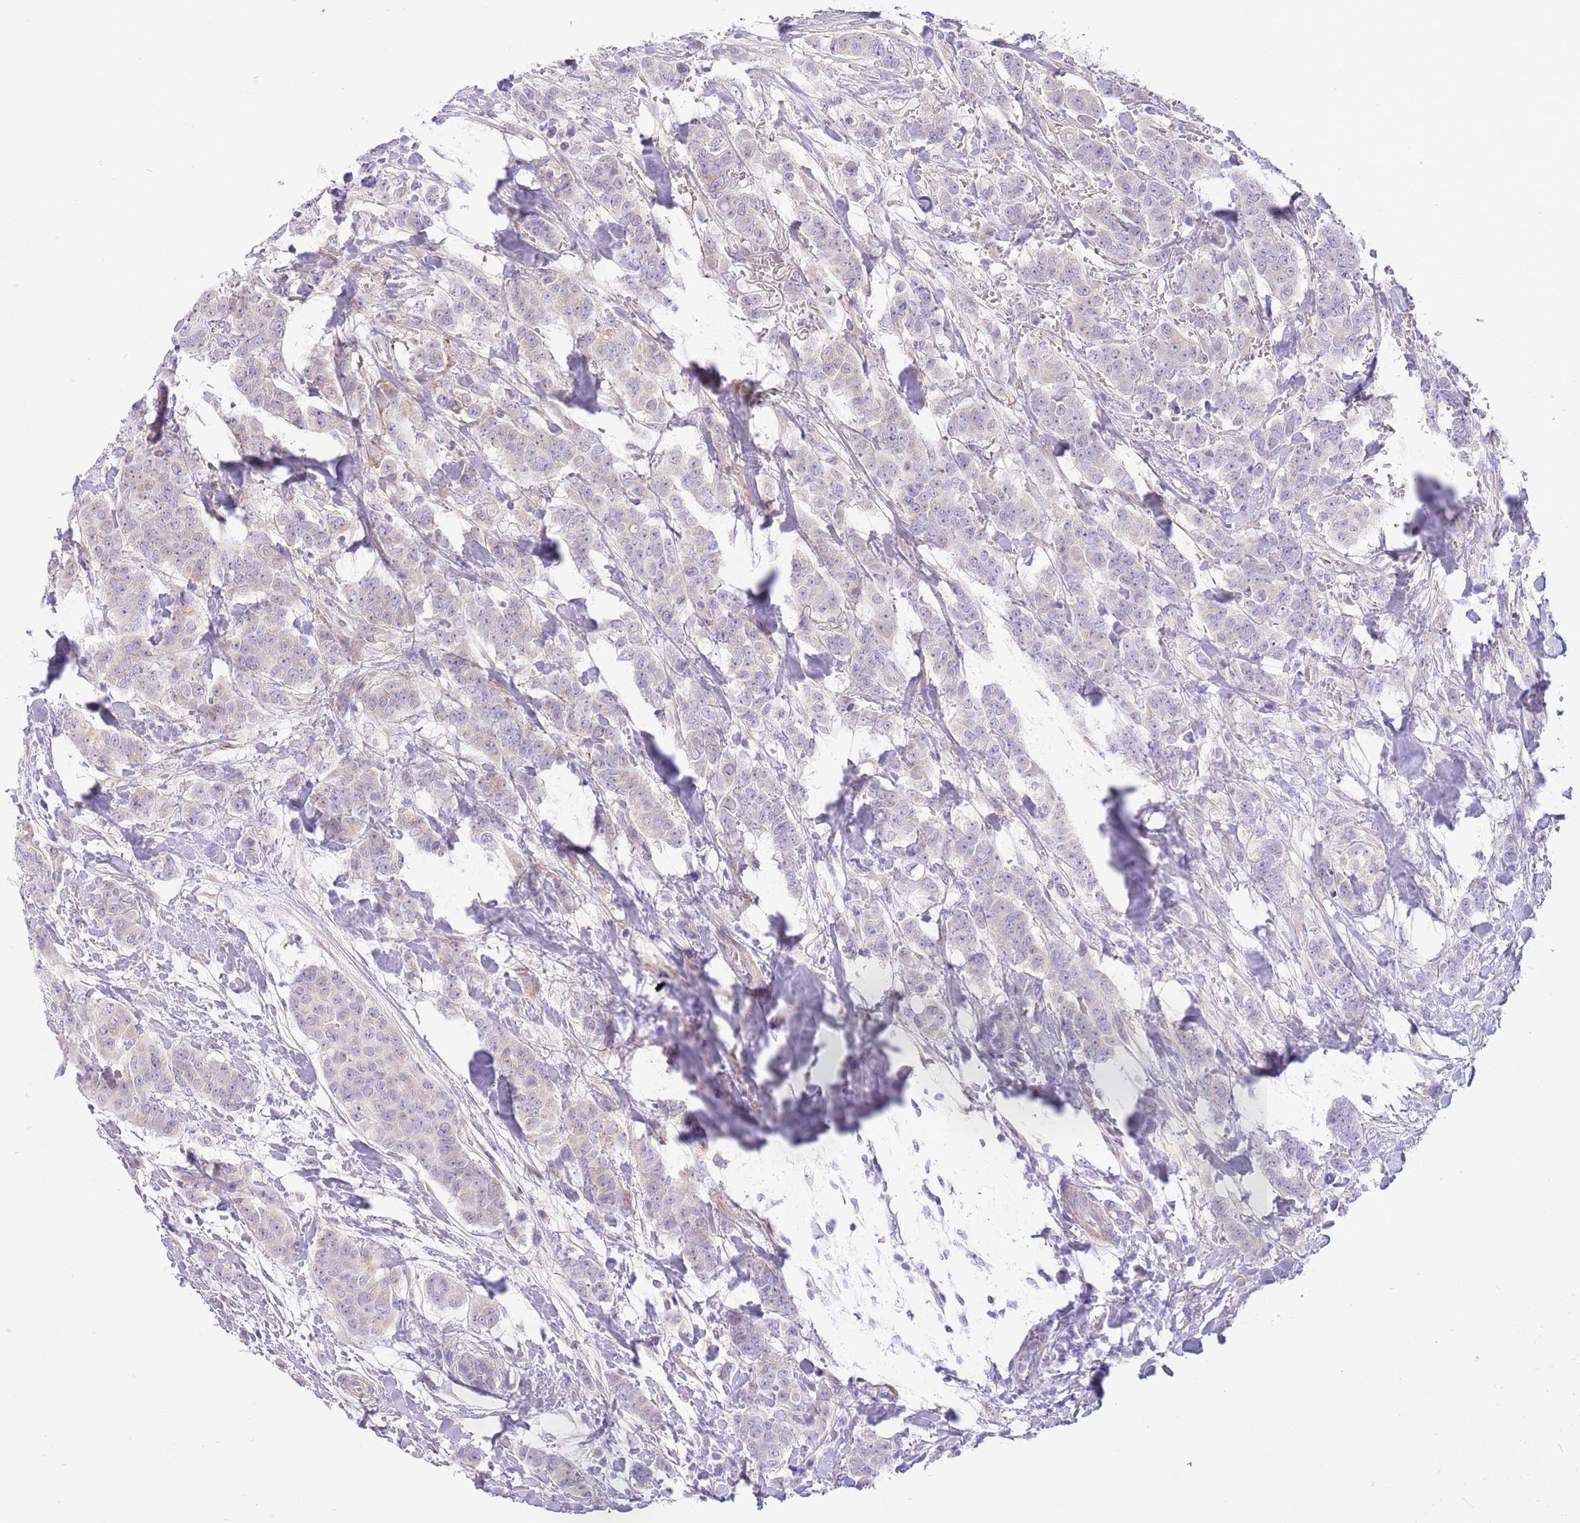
{"staining": {"intensity": "negative", "quantity": "none", "location": "none"}, "tissue": "breast cancer", "cell_type": "Tumor cells", "image_type": "cancer", "snomed": [{"axis": "morphology", "description": "Duct carcinoma"}, {"axis": "topography", "description": "Breast"}], "caption": "Immunohistochemistry (IHC) of human breast cancer (invasive ductal carcinoma) shows no staining in tumor cells.", "gene": "ZC4H2", "patient": {"sex": "female", "age": 40}}